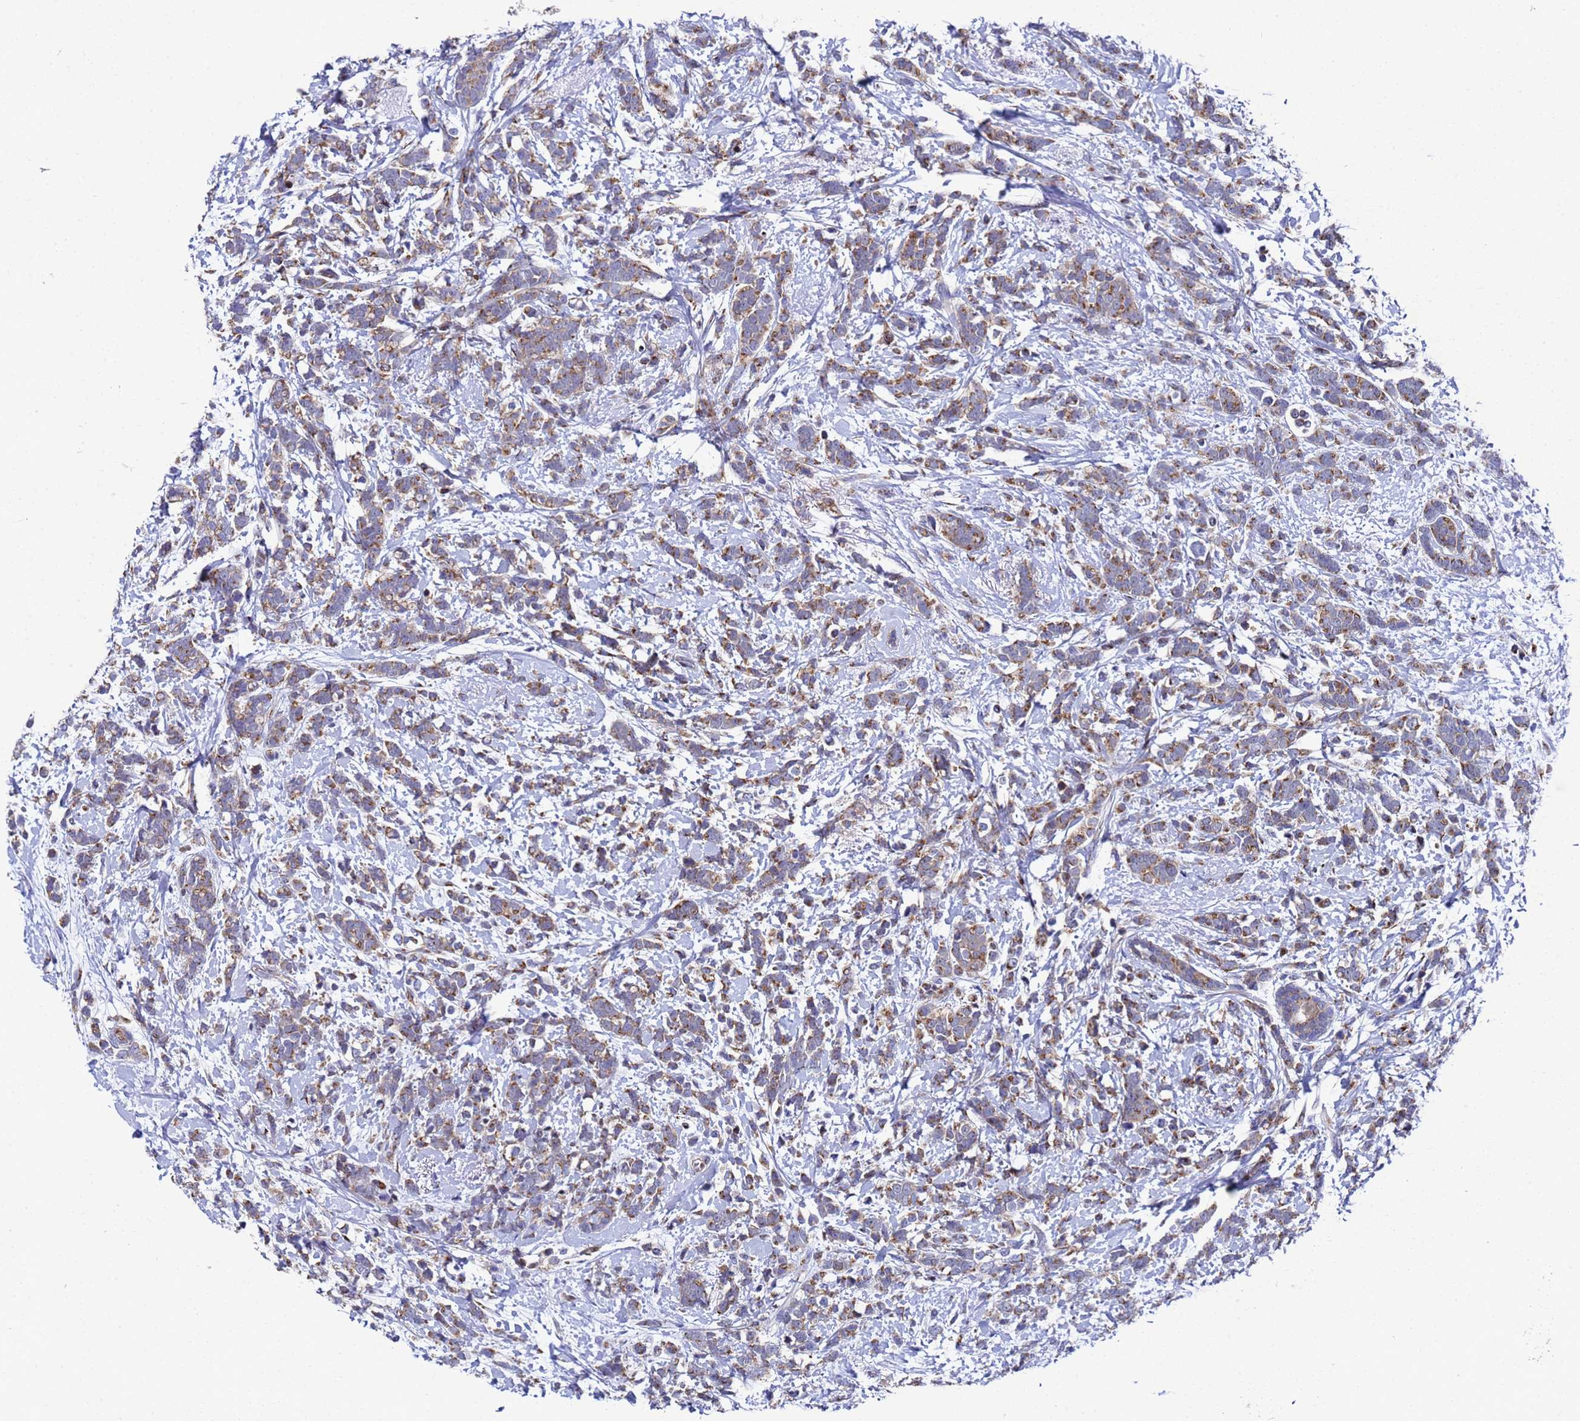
{"staining": {"intensity": "moderate", "quantity": ">75%", "location": "cytoplasmic/membranous"}, "tissue": "breast cancer", "cell_type": "Tumor cells", "image_type": "cancer", "snomed": [{"axis": "morphology", "description": "Lobular carcinoma"}, {"axis": "topography", "description": "Breast"}], "caption": "Immunohistochemical staining of breast cancer (lobular carcinoma) demonstrates moderate cytoplasmic/membranous protein expression in approximately >75% of tumor cells.", "gene": "NSUN6", "patient": {"sex": "female", "age": 58}}